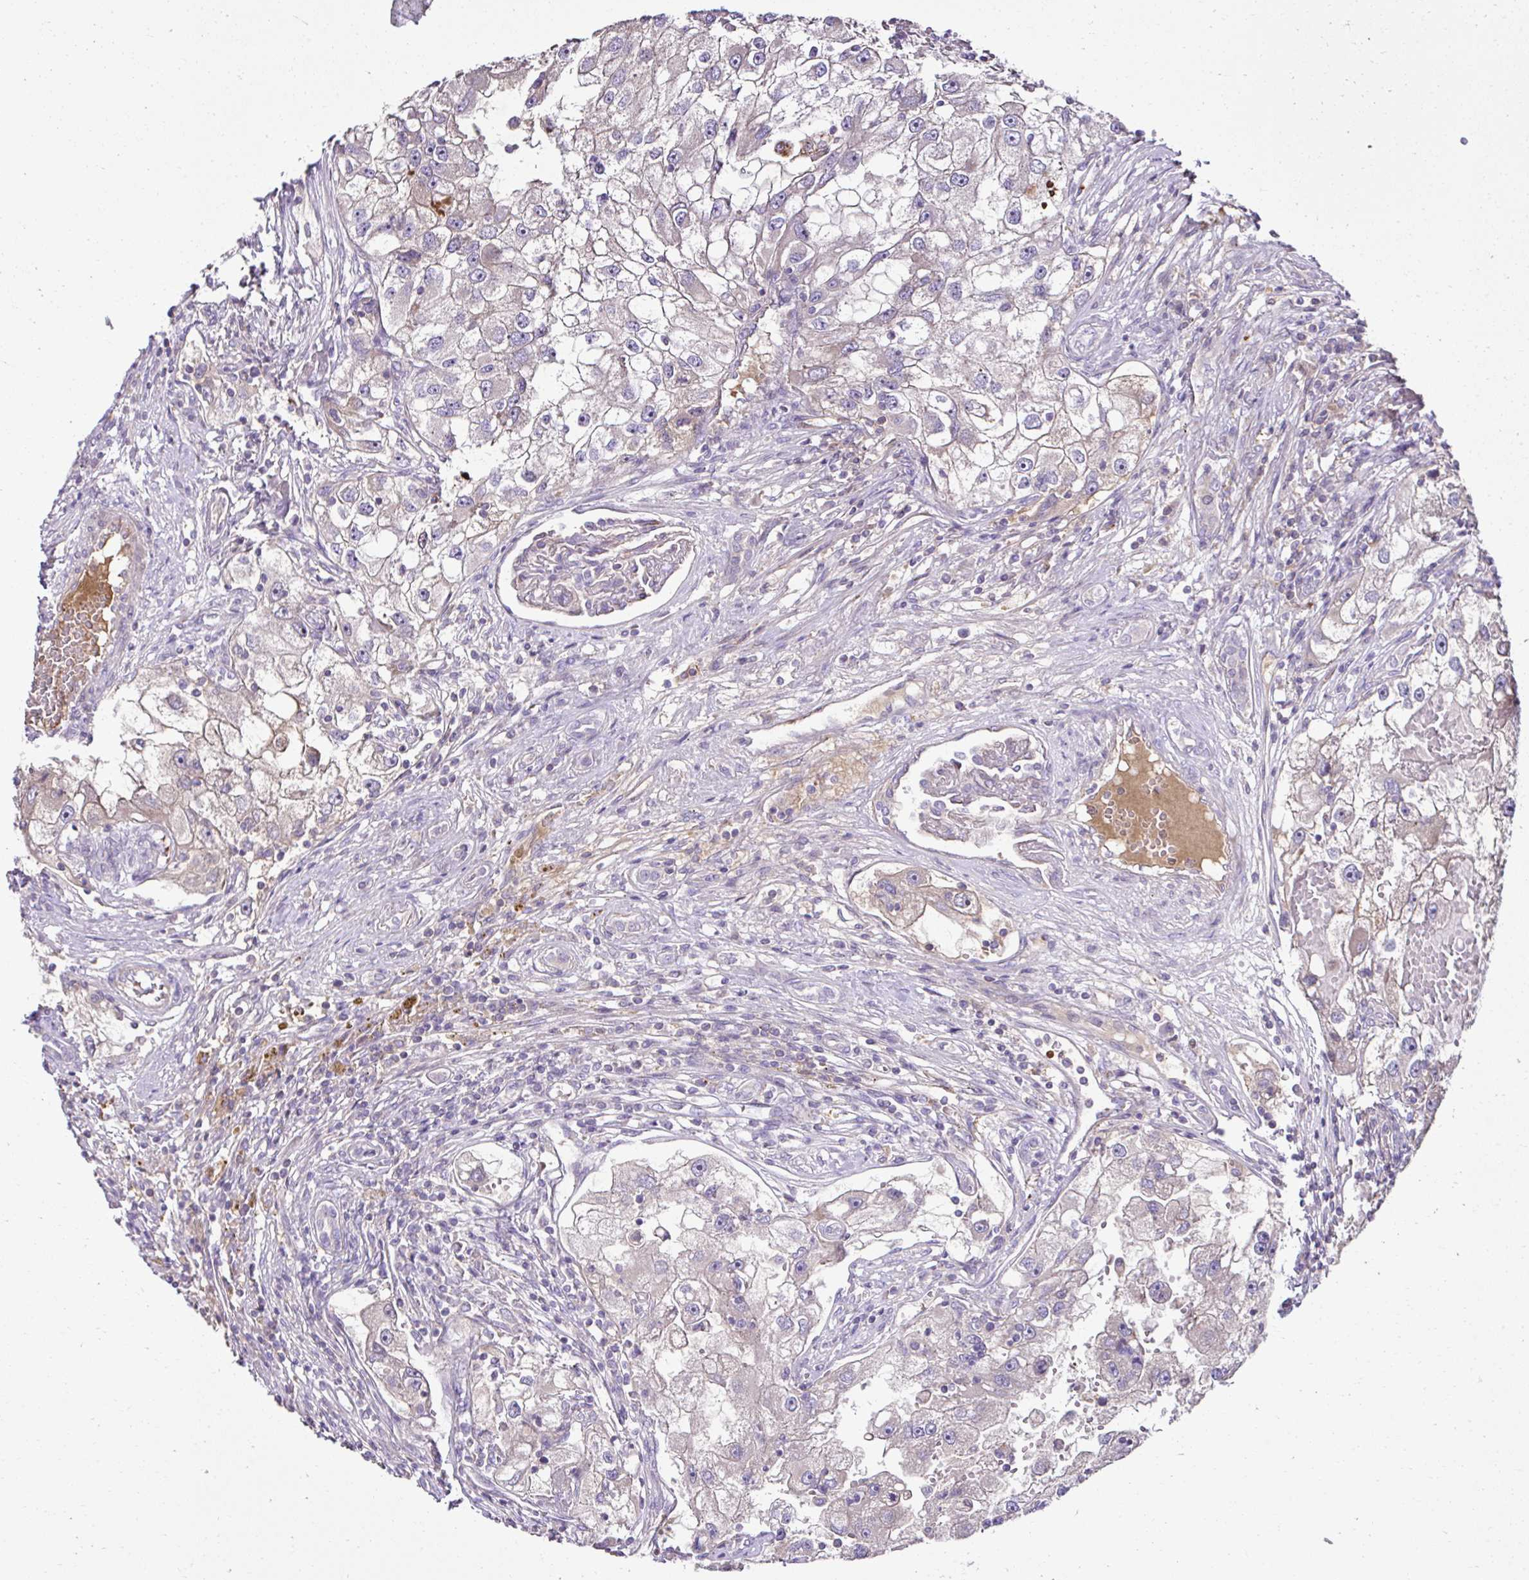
{"staining": {"intensity": "negative", "quantity": "none", "location": "none"}, "tissue": "renal cancer", "cell_type": "Tumor cells", "image_type": "cancer", "snomed": [{"axis": "morphology", "description": "Adenocarcinoma, NOS"}, {"axis": "topography", "description": "Kidney"}], "caption": "An IHC image of renal cancer is shown. There is no staining in tumor cells of renal cancer.", "gene": "CCDC85C", "patient": {"sex": "male", "age": 63}}